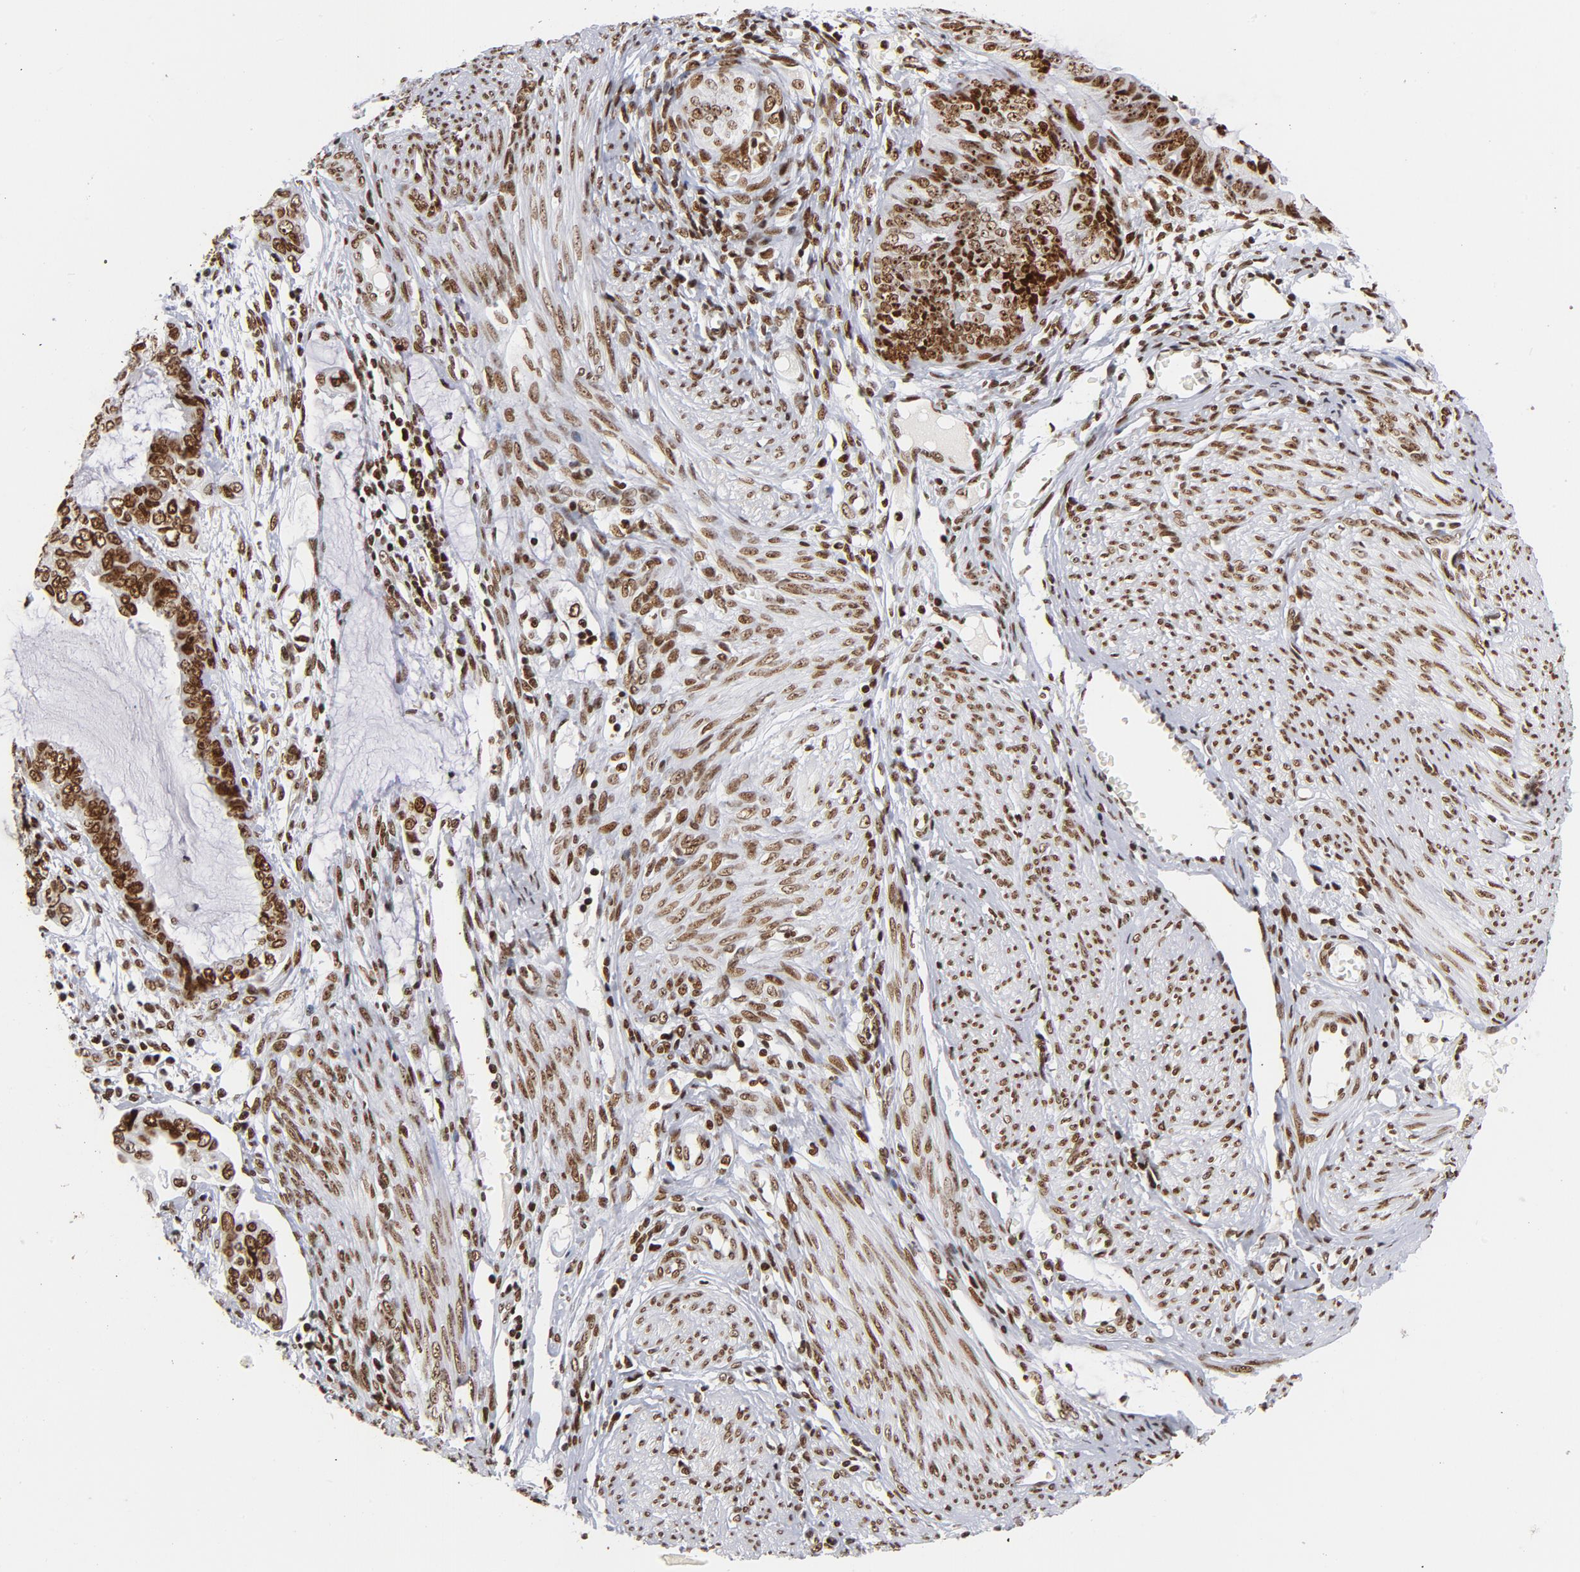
{"staining": {"intensity": "strong", "quantity": ">75%", "location": "cytoplasmic/membranous,nuclear"}, "tissue": "endometrial cancer", "cell_type": "Tumor cells", "image_type": "cancer", "snomed": [{"axis": "morphology", "description": "Adenocarcinoma, NOS"}, {"axis": "topography", "description": "Endometrium"}], "caption": "Endometrial cancer stained for a protein exhibits strong cytoplasmic/membranous and nuclear positivity in tumor cells. Using DAB (3,3'-diaminobenzidine) (brown) and hematoxylin (blue) stains, captured at high magnification using brightfield microscopy.", "gene": "TOP2B", "patient": {"sex": "female", "age": 75}}